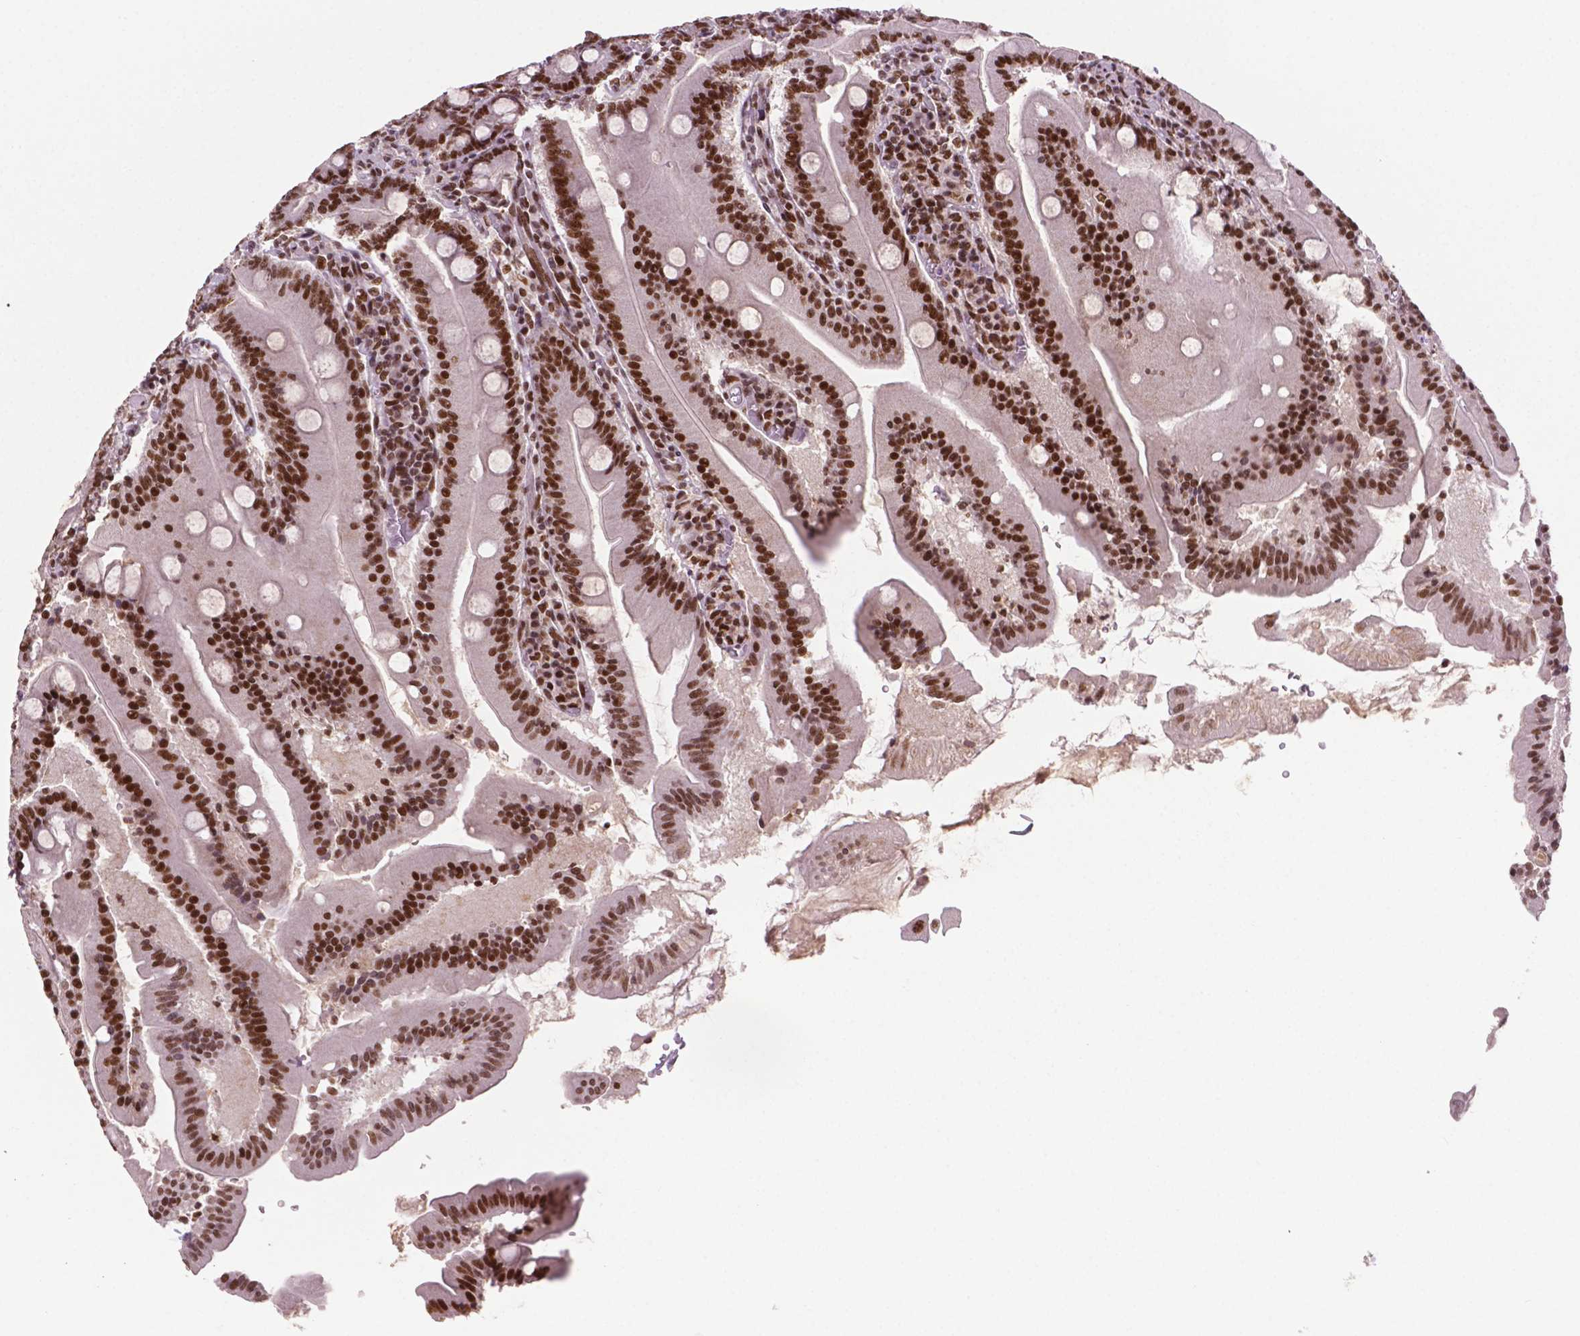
{"staining": {"intensity": "strong", "quantity": ">75%", "location": "nuclear"}, "tissue": "small intestine", "cell_type": "Glandular cells", "image_type": "normal", "snomed": [{"axis": "morphology", "description": "Normal tissue, NOS"}, {"axis": "topography", "description": "Small intestine"}], "caption": "Protein positivity by IHC reveals strong nuclear positivity in approximately >75% of glandular cells in benign small intestine.", "gene": "MLH1", "patient": {"sex": "male", "age": 37}}